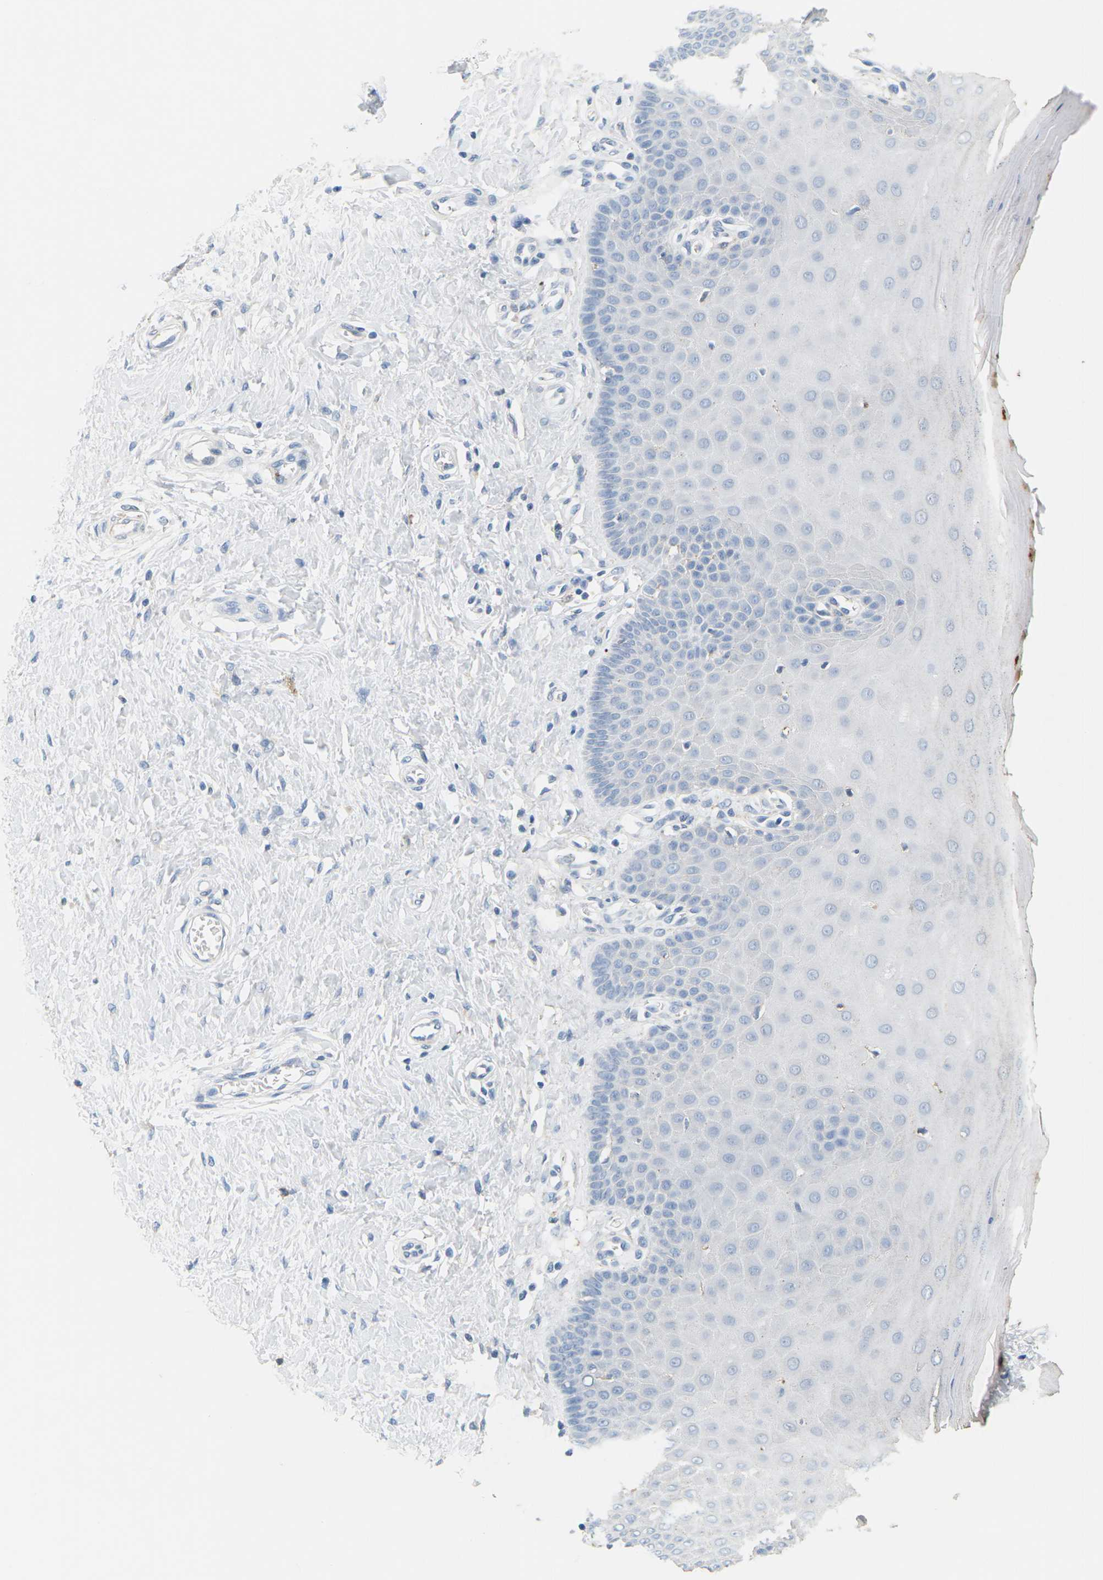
{"staining": {"intensity": "negative", "quantity": "none", "location": "none"}, "tissue": "cervix", "cell_type": "Squamous epithelial cells", "image_type": "normal", "snomed": [{"axis": "morphology", "description": "Normal tissue, NOS"}, {"axis": "topography", "description": "Cervix"}], "caption": "Benign cervix was stained to show a protein in brown. There is no significant expression in squamous epithelial cells. (Brightfield microscopy of DAB (3,3'-diaminobenzidine) immunohistochemistry at high magnification).", "gene": "ADM", "patient": {"sex": "female", "age": 55}}